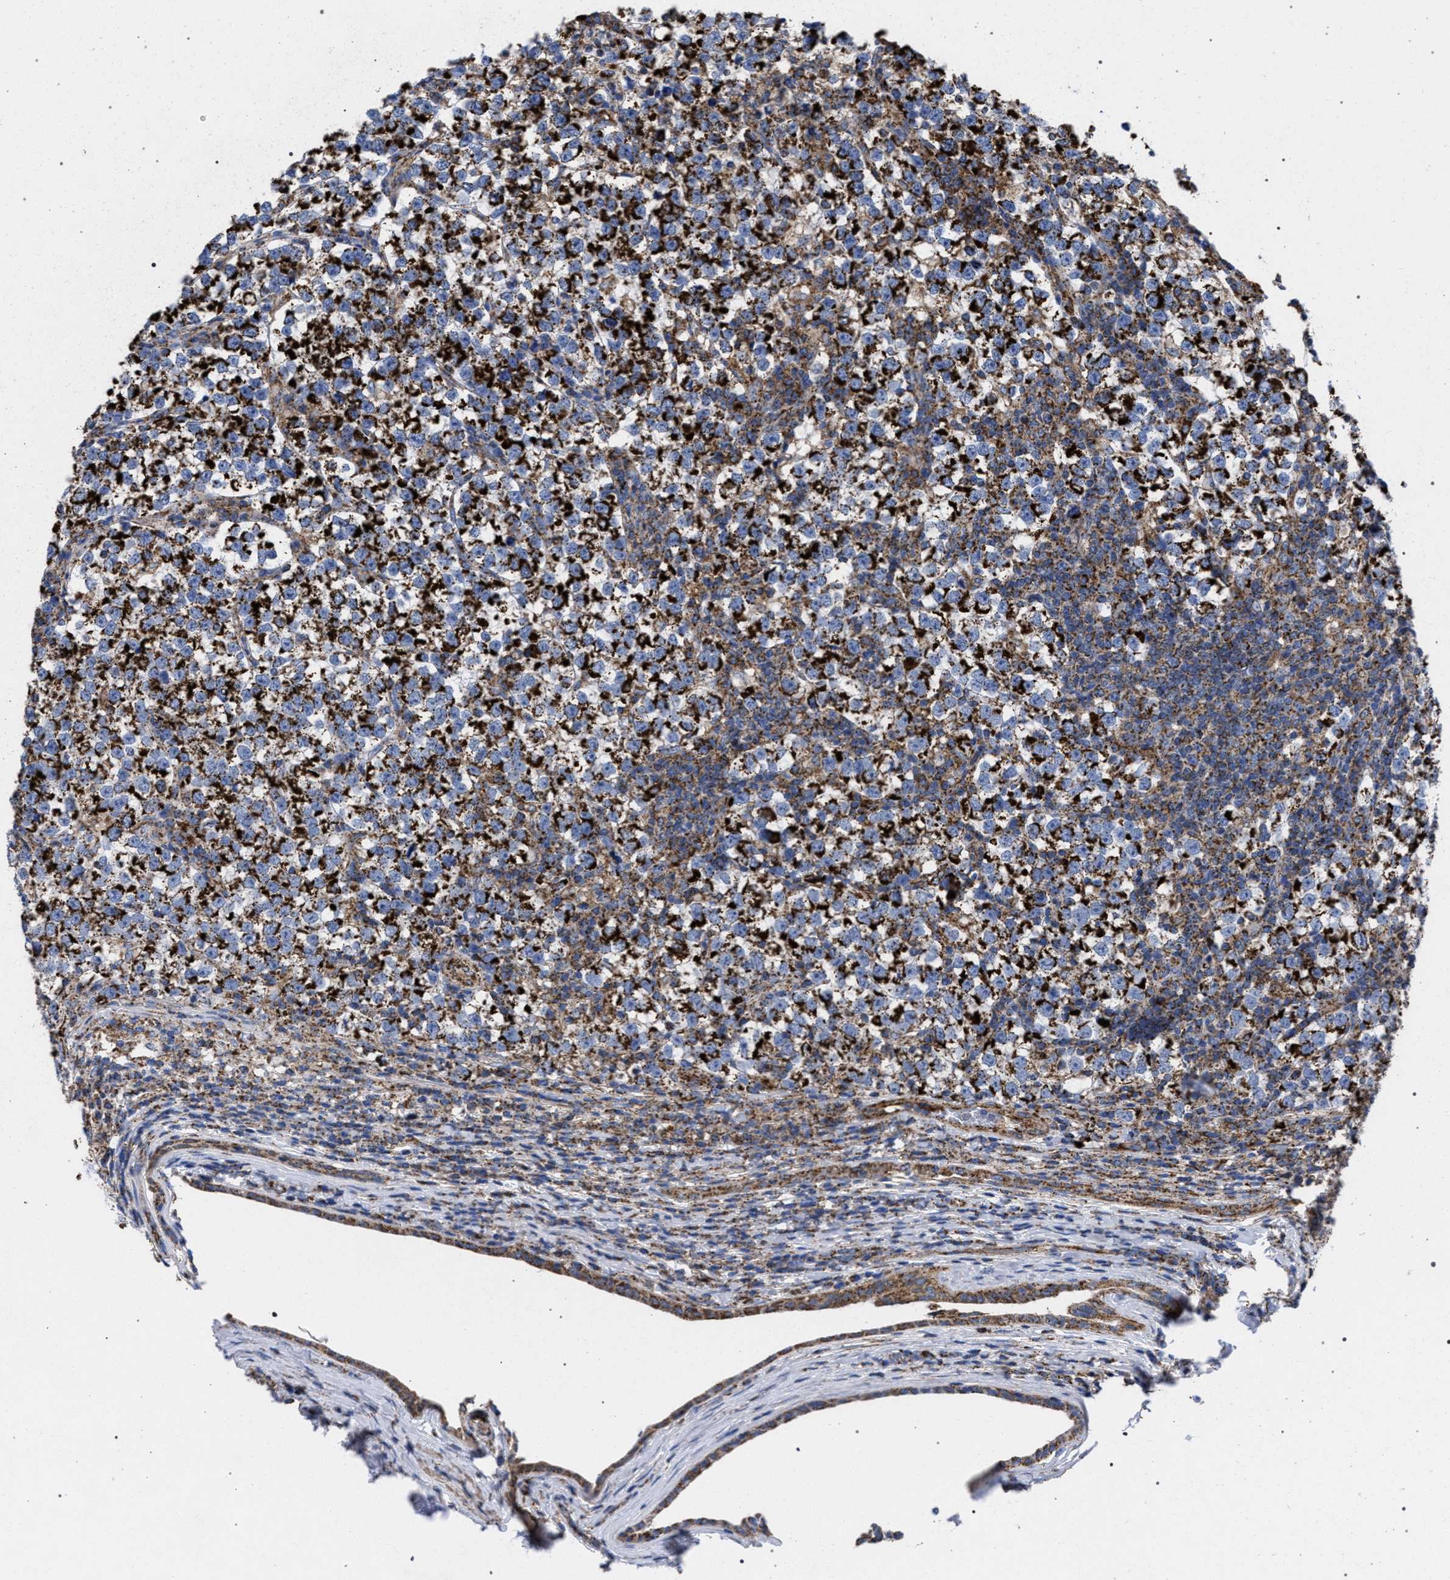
{"staining": {"intensity": "strong", "quantity": ">75%", "location": "cytoplasmic/membranous"}, "tissue": "testis cancer", "cell_type": "Tumor cells", "image_type": "cancer", "snomed": [{"axis": "morphology", "description": "Normal tissue, NOS"}, {"axis": "morphology", "description": "Seminoma, NOS"}, {"axis": "topography", "description": "Testis"}], "caption": "Immunohistochemical staining of testis cancer exhibits high levels of strong cytoplasmic/membranous protein positivity in about >75% of tumor cells. (DAB (3,3'-diaminobenzidine) IHC, brown staining for protein, blue staining for nuclei).", "gene": "ACADS", "patient": {"sex": "male", "age": 43}}